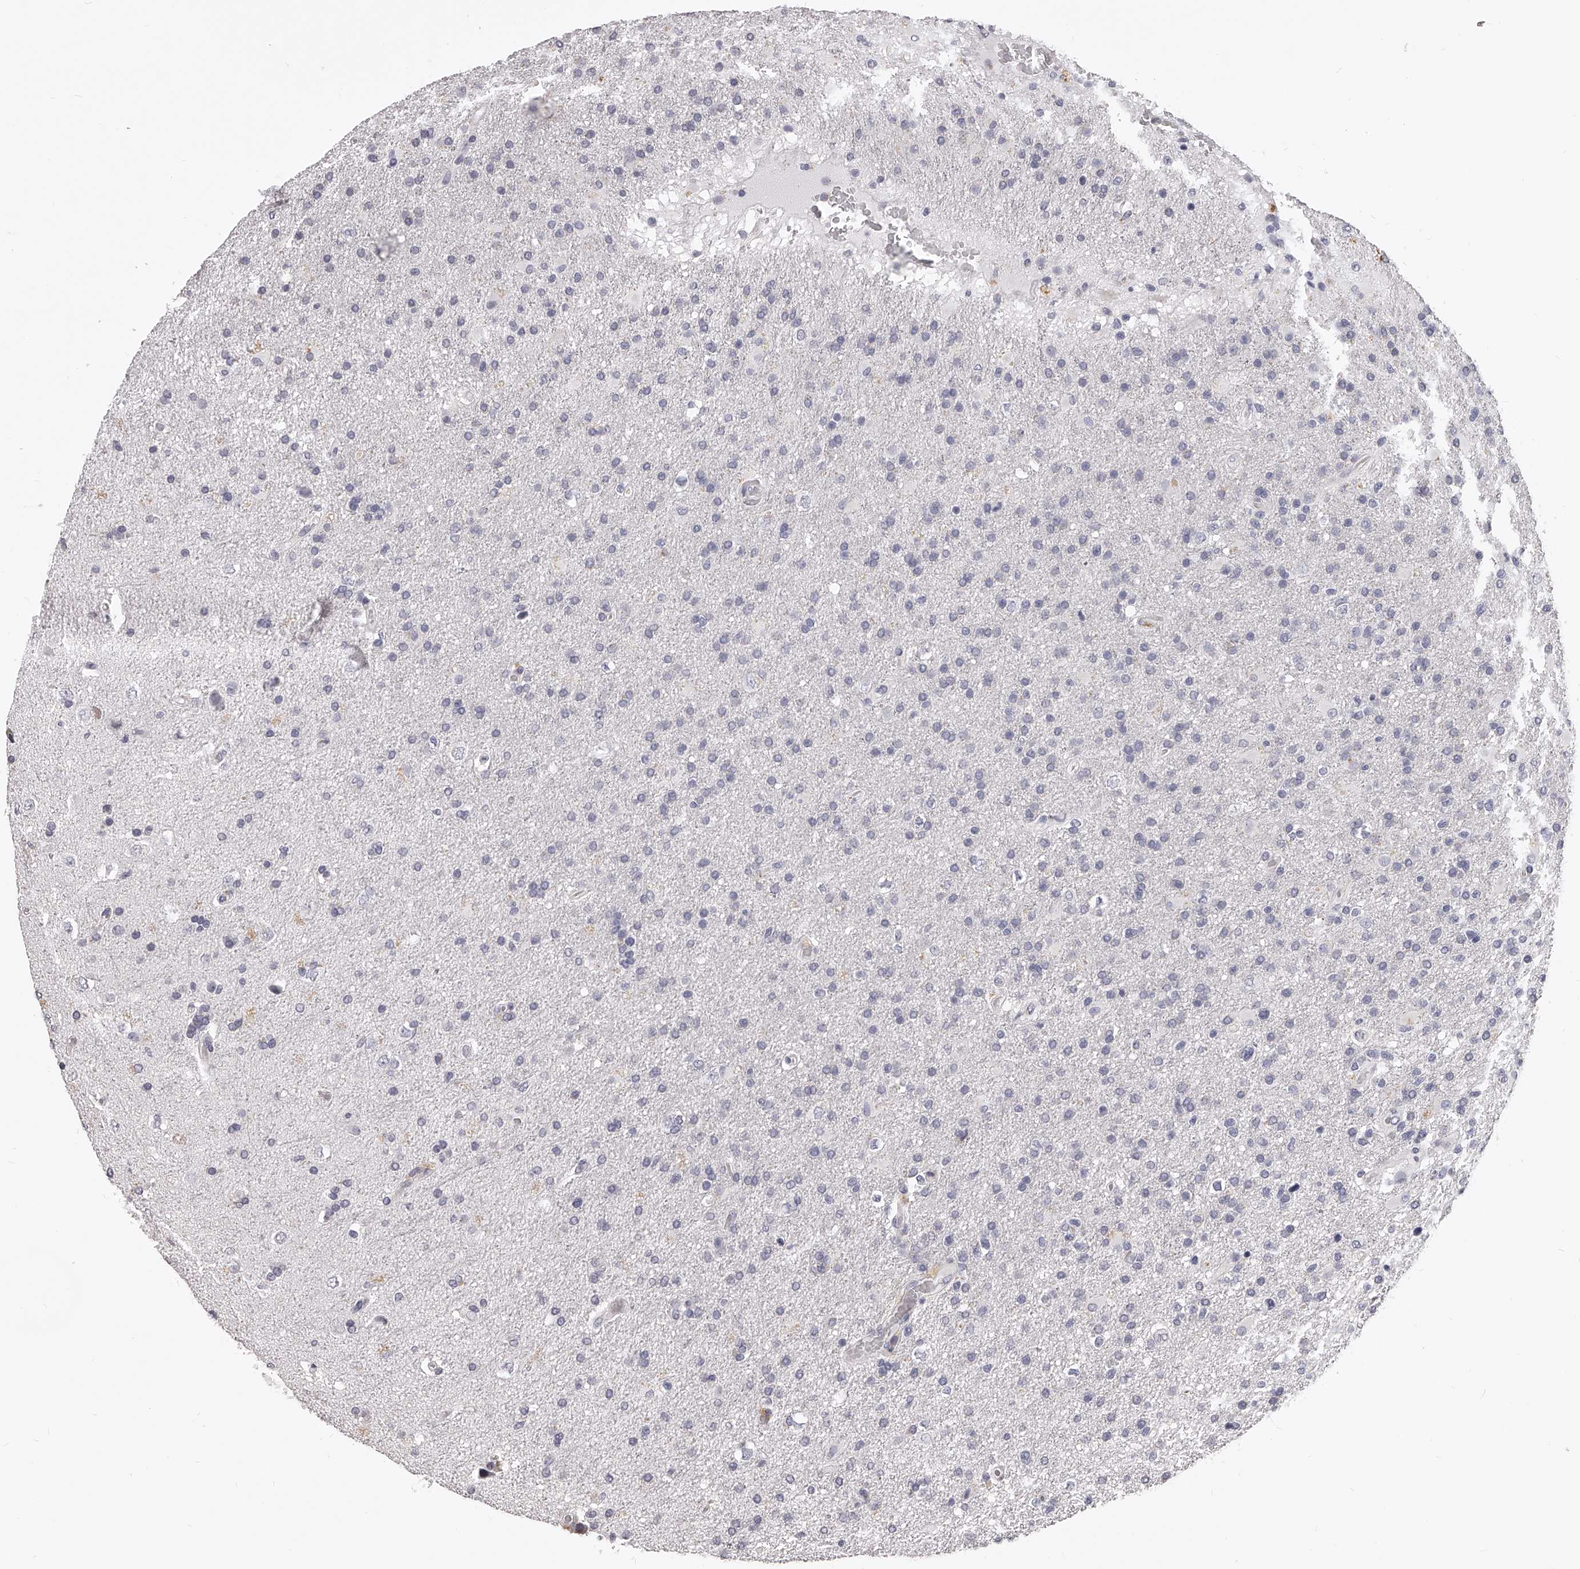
{"staining": {"intensity": "negative", "quantity": "none", "location": "none"}, "tissue": "glioma", "cell_type": "Tumor cells", "image_type": "cancer", "snomed": [{"axis": "morphology", "description": "Glioma, malignant, High grade"}, {"axis": "topography", "description": "Brain"}], "caption": "High magnification brightfield microscopy of glioma stained with DAB (3,3'-diaminobenzidine) (brown) and counterstained with hematoxylin (blue): tumor cells show no significant positivity.", "gene": "DMRT1", "patient": {"sex": "male", "age": 72}}